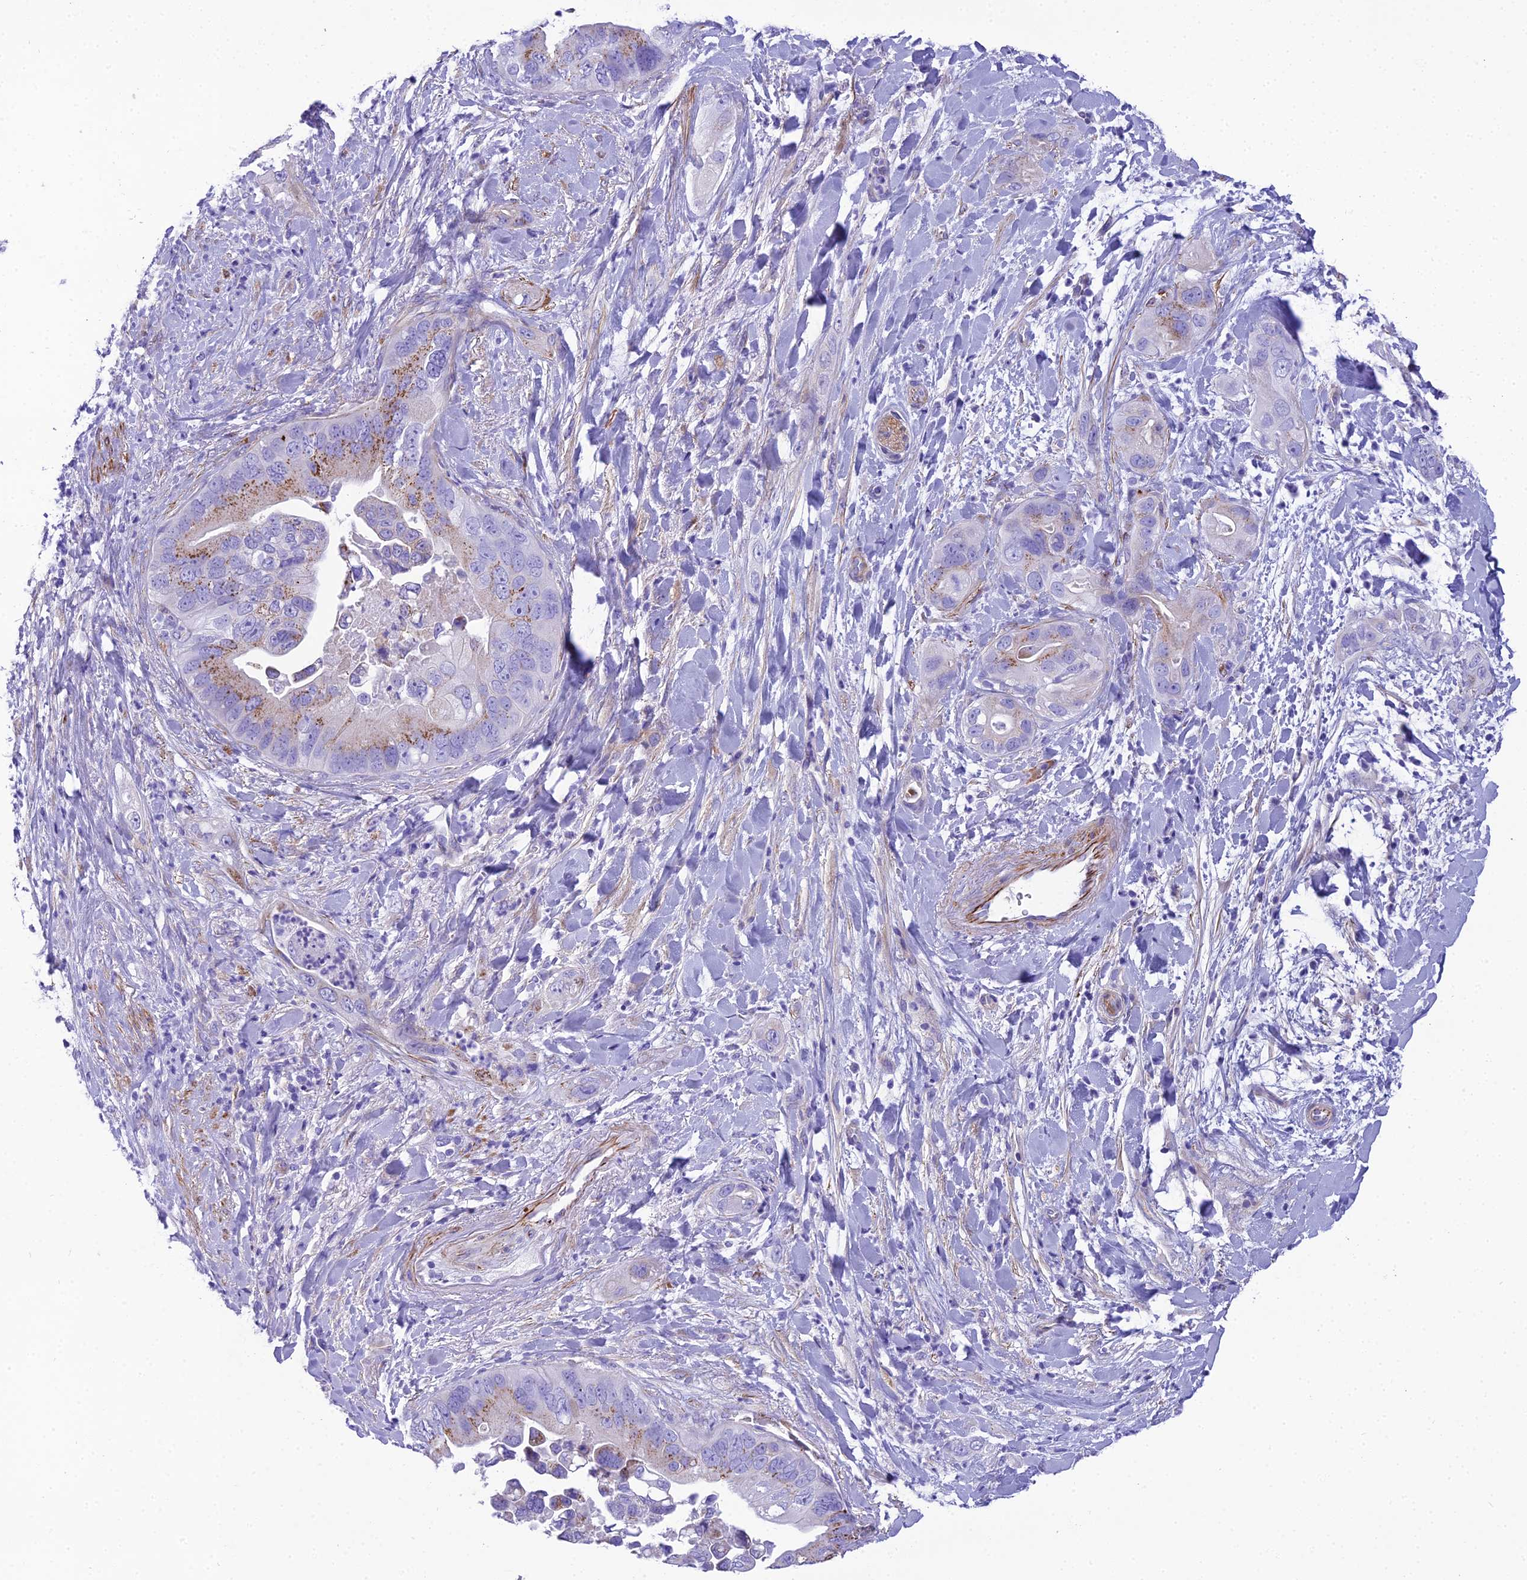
{"staining": {"intensity": "moderate", "quantity": "25%-75%", "location": "cytoplasmic/membranous"}, "tissue": "pancreatic cancer", "cell_type": "Tumor cells", "image_type": "cancer", "snomed": [{"axis": "morphology", "description": "Adenocarcinoma, NOS"}, {"axis": "topography", "description": "Pancreas"}], "caption": "The image demonstrates immunohistochemical staining of adenocarcinoma (pancreatic). There is moderate cytoplasmic/membranous staining is seen in approximately 25%-75% of tumor cells.", "gene": "GFRA1", "patient": {"sex": "female", "age": 78}}